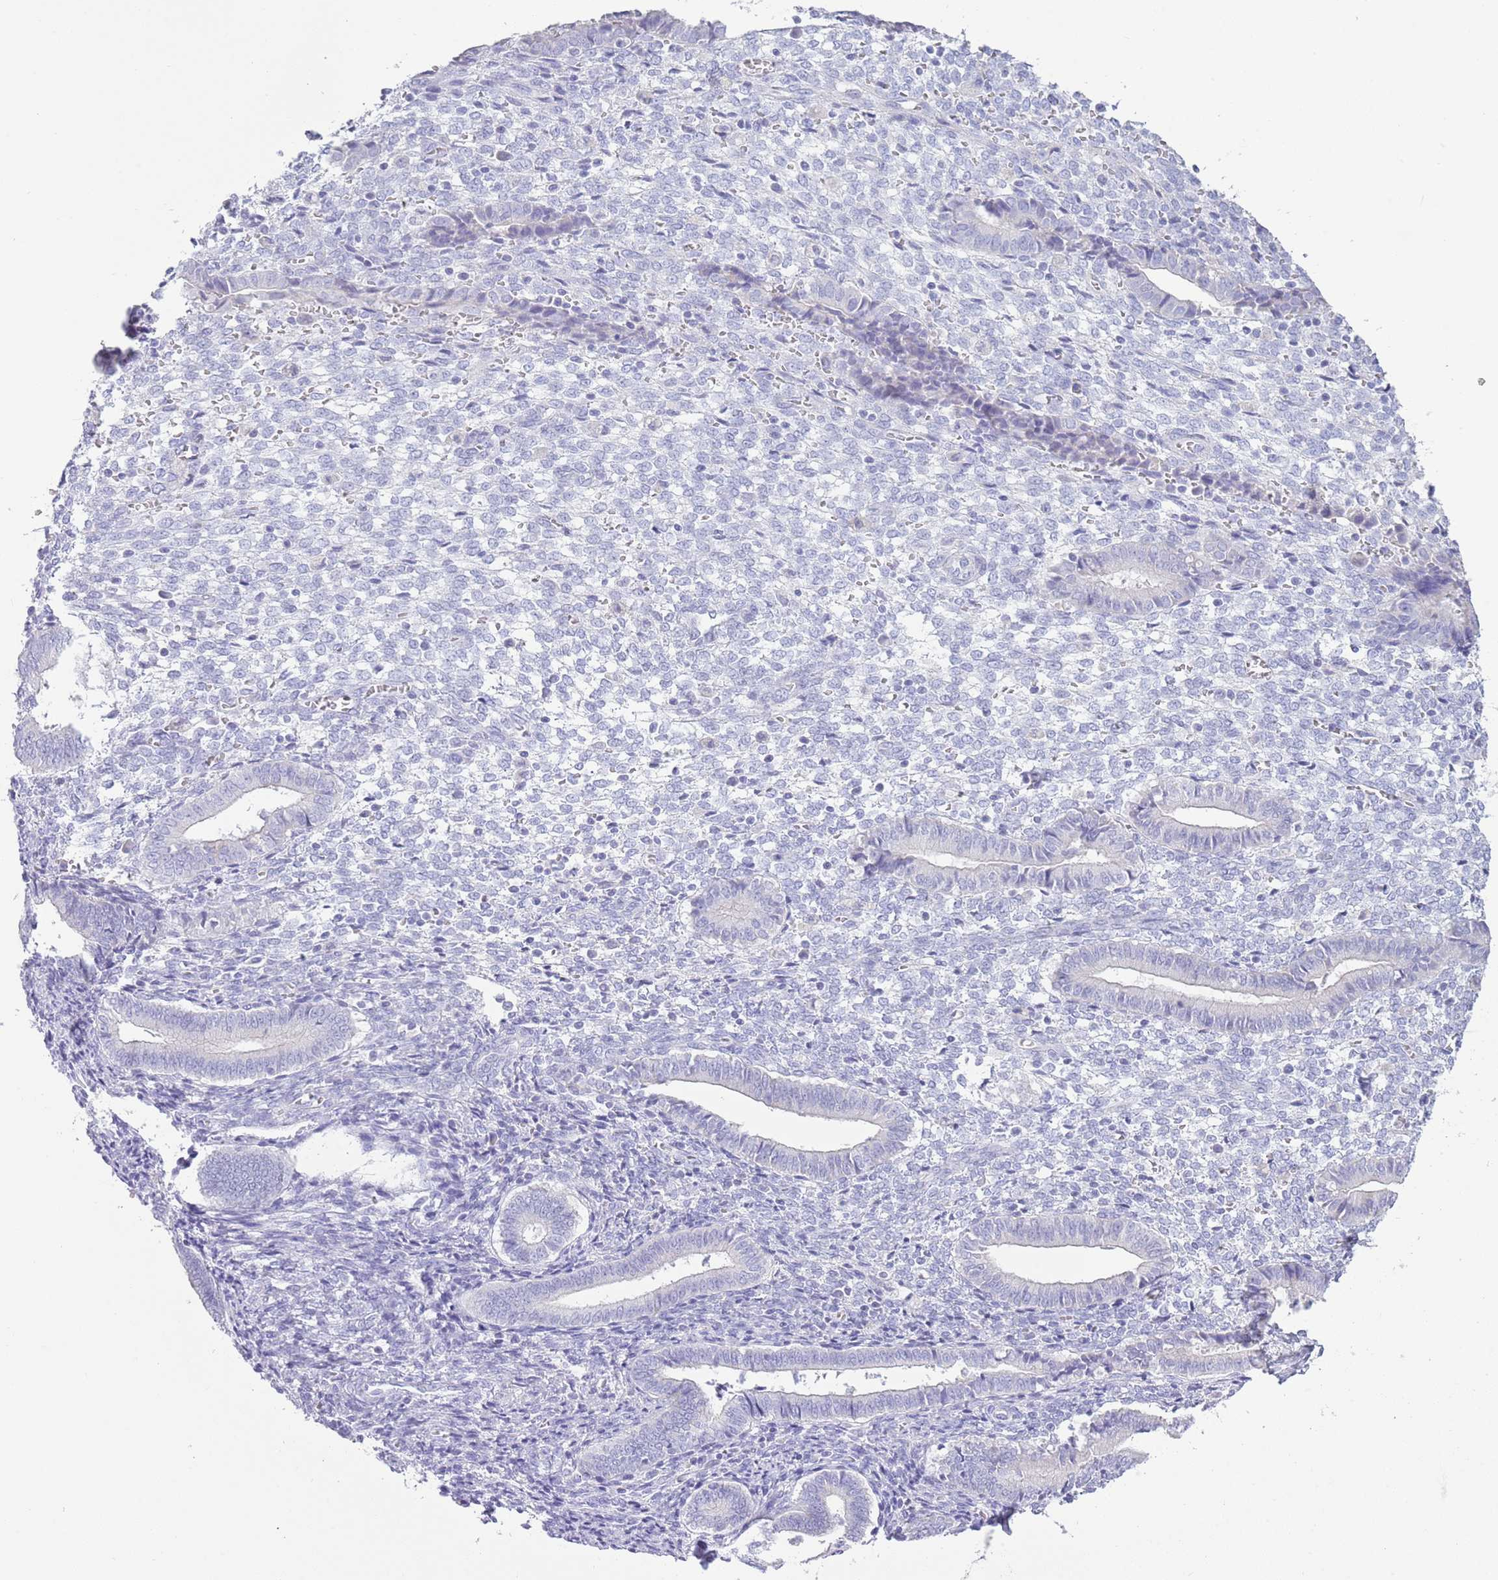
{"staining": {"intensity": "negative", "quantity": "none", "location": "none"}, "tissue": "endometrium", "cell_type": "Cells in endometrial stroma", "image_type": "normal", "snomed": [{"axis": "morphology", "description": "Normal tissue, NOS"}, {"axis": "topography", "description": "Other"}, {"axis": "topography", "description": "Endometrium"}], "caption": "Protein analysis of unremarkable endometrium reveals no significant staining in cells in endometrial stroma. The staining is performed using DAB (3,3'-diaminobenzidine) brown chromogen with nuclei counter-stained in using hematoxylin.", "gene": "ACR", "patient": {"sex": "female", "age": 44}}